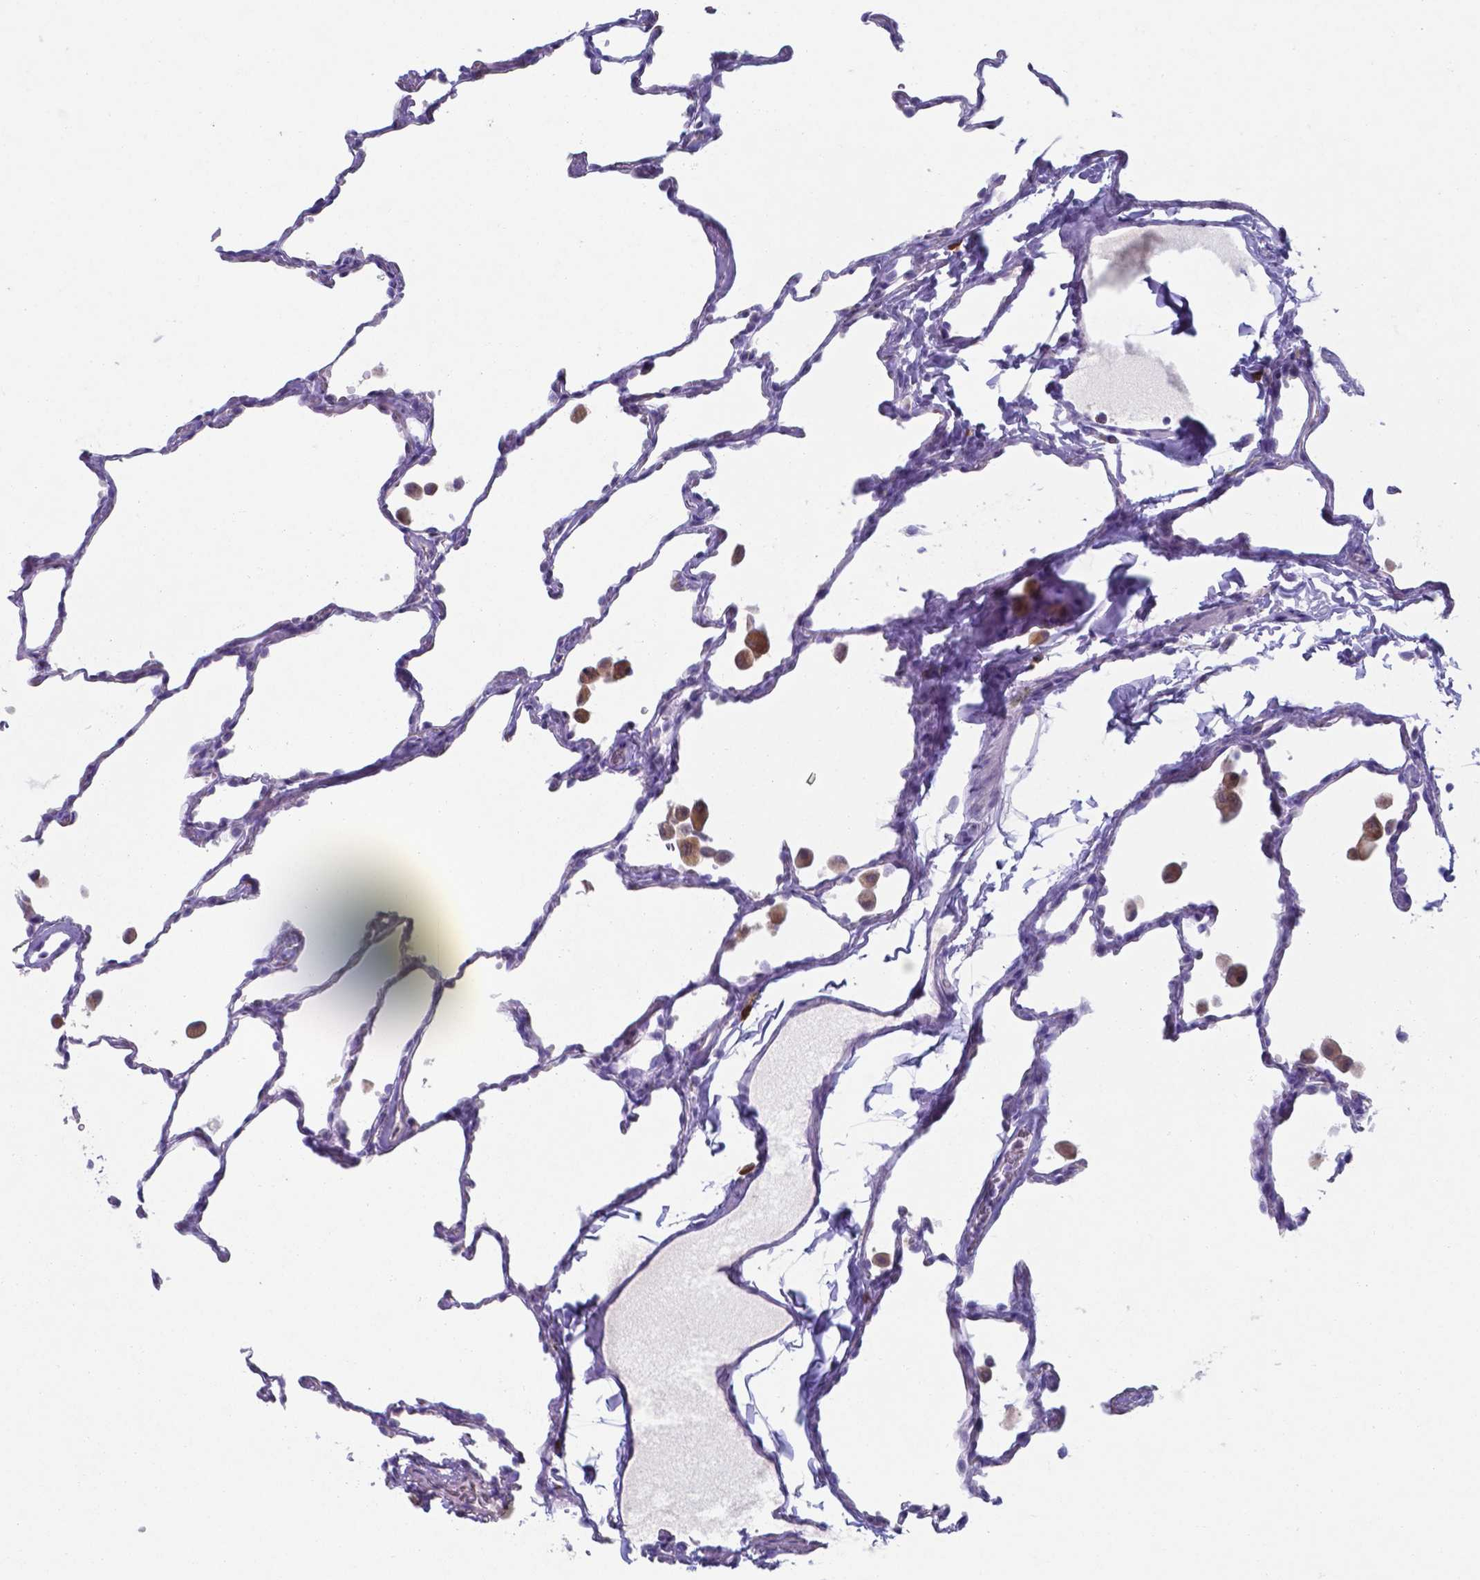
{"staining": {"intensity": "negative", "quantity": "none", "location": "none"}, "tissue": "lung", "cell_type": "Alveolar cells", "image_type": "normal", "snomed": [{"axis": "morphology", "description": "Normal tissue, NOS"}, {"axis": "topography", "description": "Lung"}], "caption": "This is a image of immunohistochemistry staining of unremarkable lung, which shows no staining in alveolar cells. Brightfield microscopy of immunohistochemistry stained with DAB (3,3'-diaminobenzidine) (brown) and hematoxylin (blue), captured at high magnification.", "gene": "UBE2J1", "patient": {"sex": "female", "age": 47}}